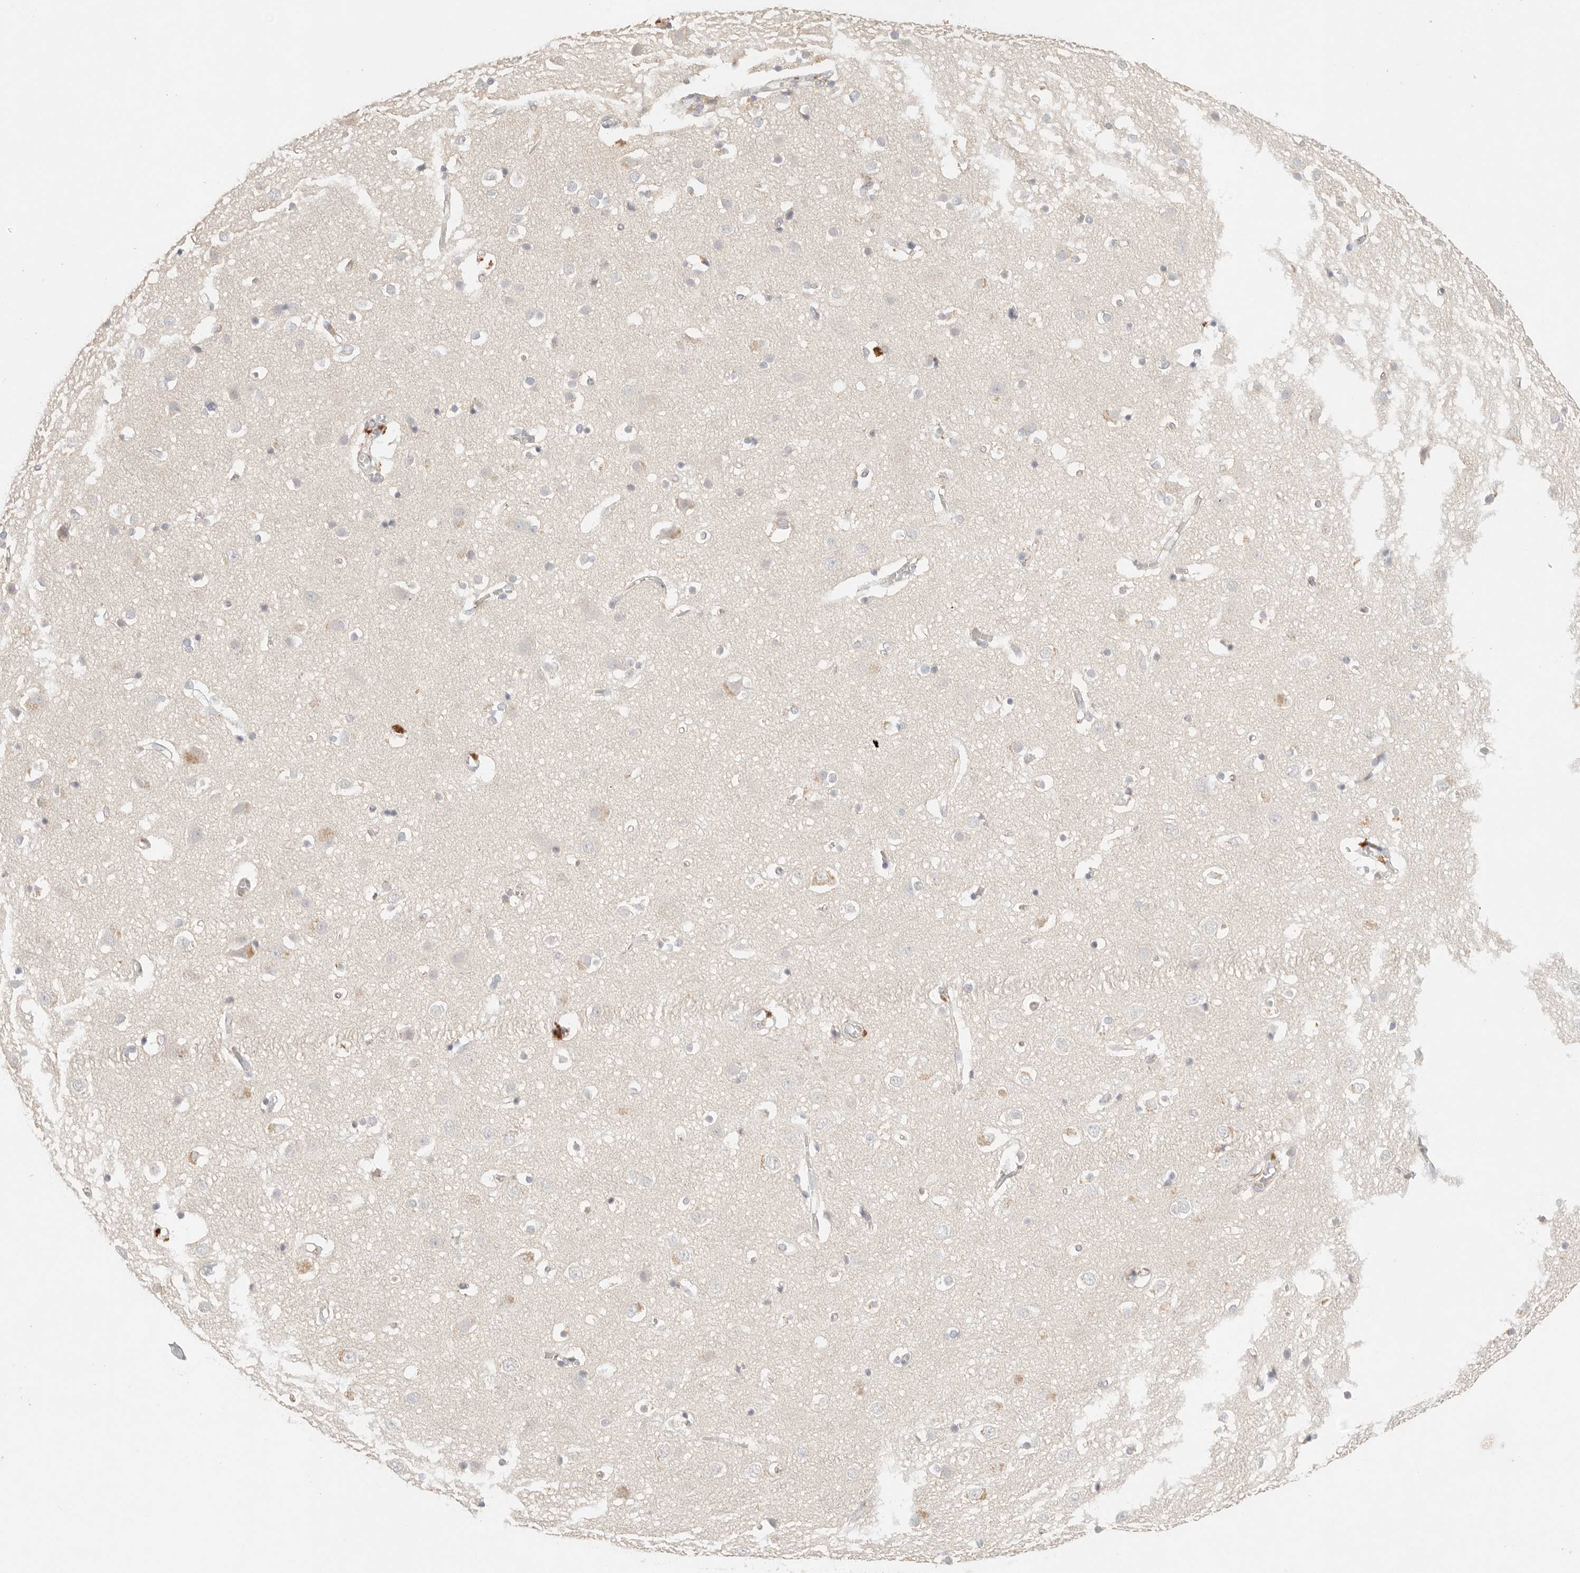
{"staining": {"intensity": "negative", "quantity": "none", "location": "none"}, "tissue": "cerebral cortex", "cell_type": "Endothelial cells", "image_type": "normal", "snomed": [{"axis": "morphology", "description": "Normal tissue, NOS"}, {"axis": "topography", "description": "Cerebral cortex"}], "caption": "The micrograph displays no significant positivity in endothelial cells of cerebral cortex. (Brightfield microscopy of DAB (3,3'-diaminobenzidine) IHC at high magnification).", "gene": "CEP120", "patient": {"sex": "male", "age": 54}}